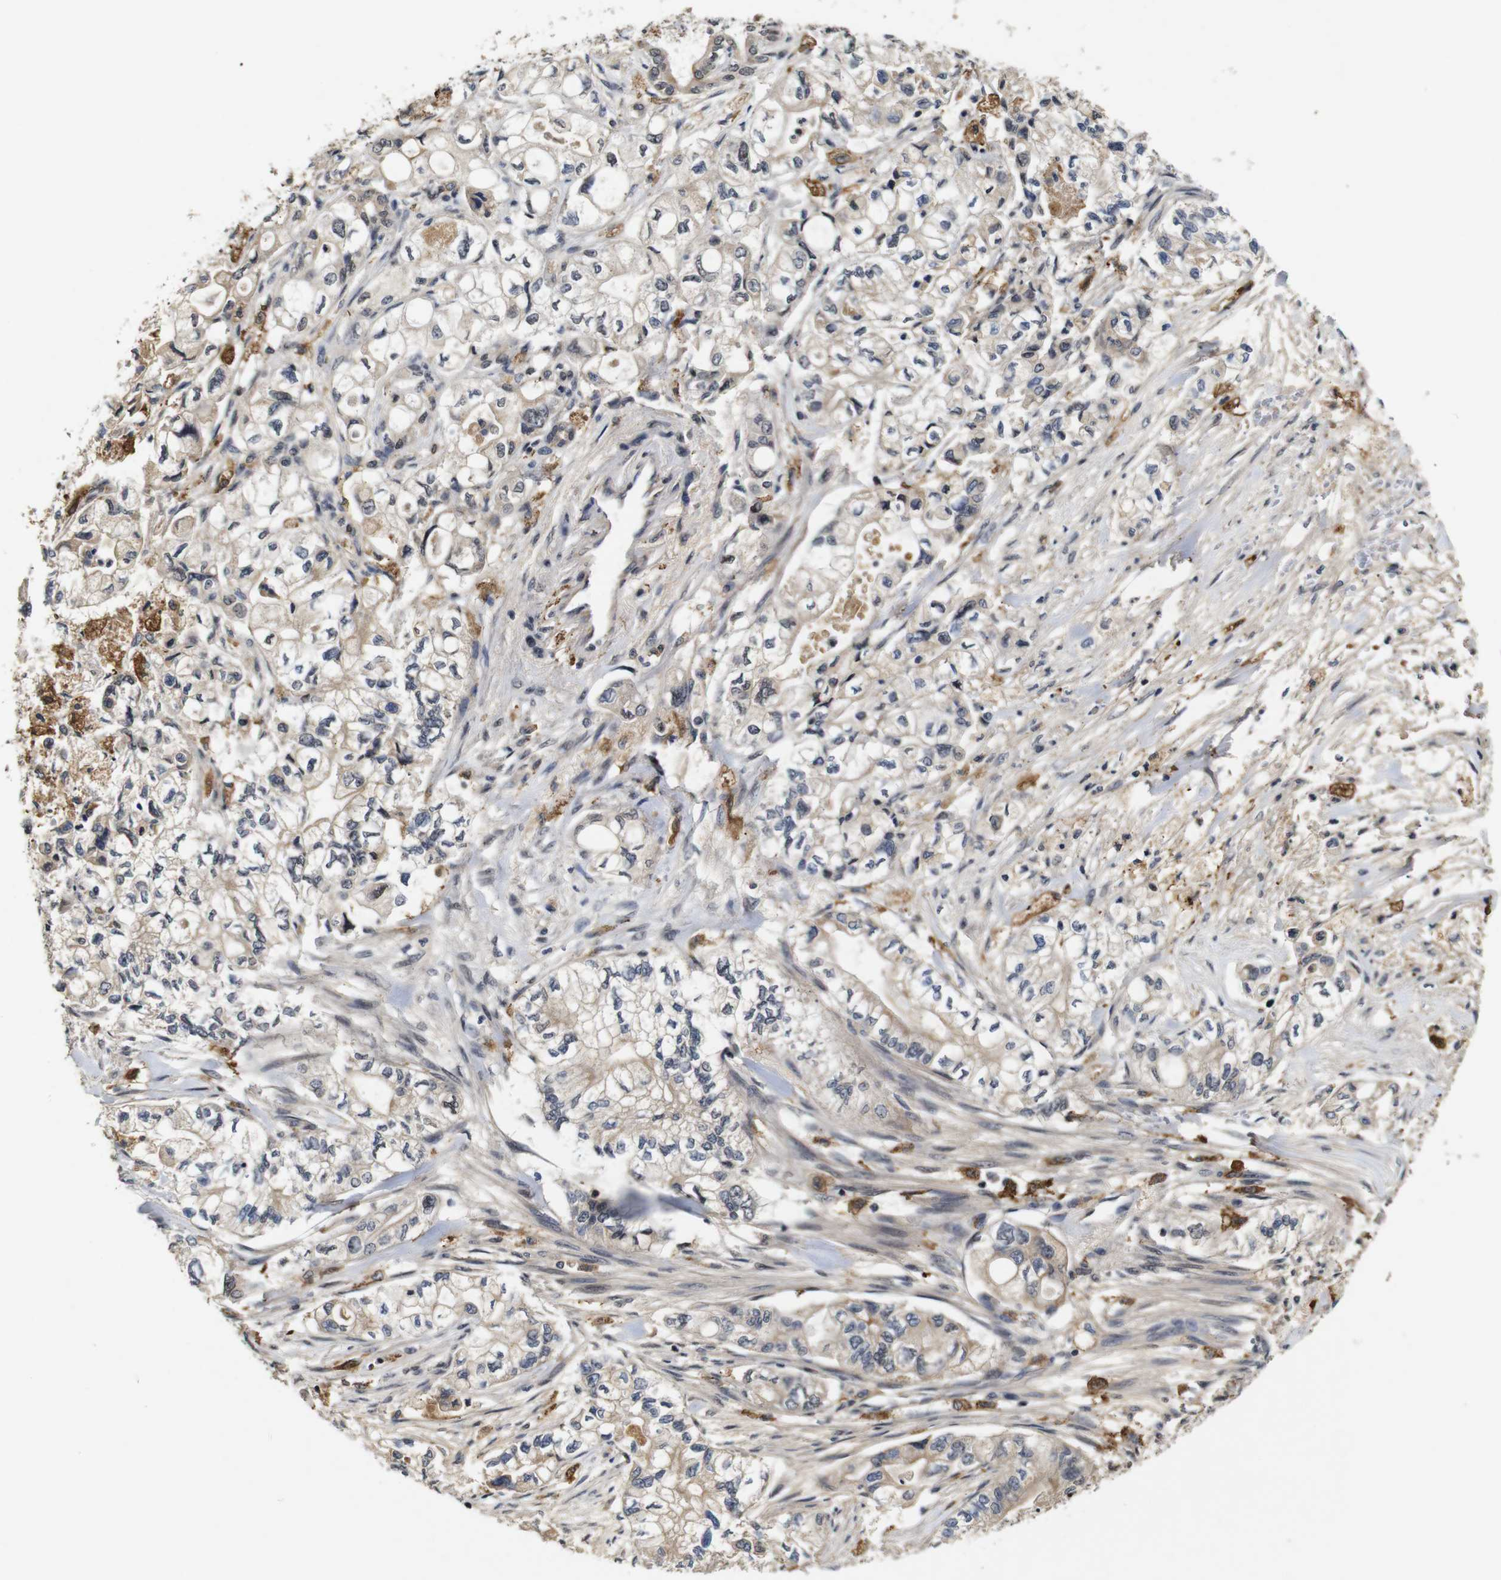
{"staining": {"intensity": "weak", "quantity": "25%-75%", "location": "cytoplasmic/membranous"}, "tissue": "pancreatic cancer", "cell_type": "Tumor cells", "image_type": "cancer", "snomed": [{"axis": "morphology", "description": "Adenocarcinoma, NOS"}, {"axis": "topography", "description": "Pancreas"}], "caption": "Immunohistochemical staining of human pancreatic adenocarcinoma exhibits low levels of weak cytoplasmic/membranous staining in approximately 25%-75% of tumor cells.", "gene": "MYC", "patient": {"sex": "male", "age": 79}}